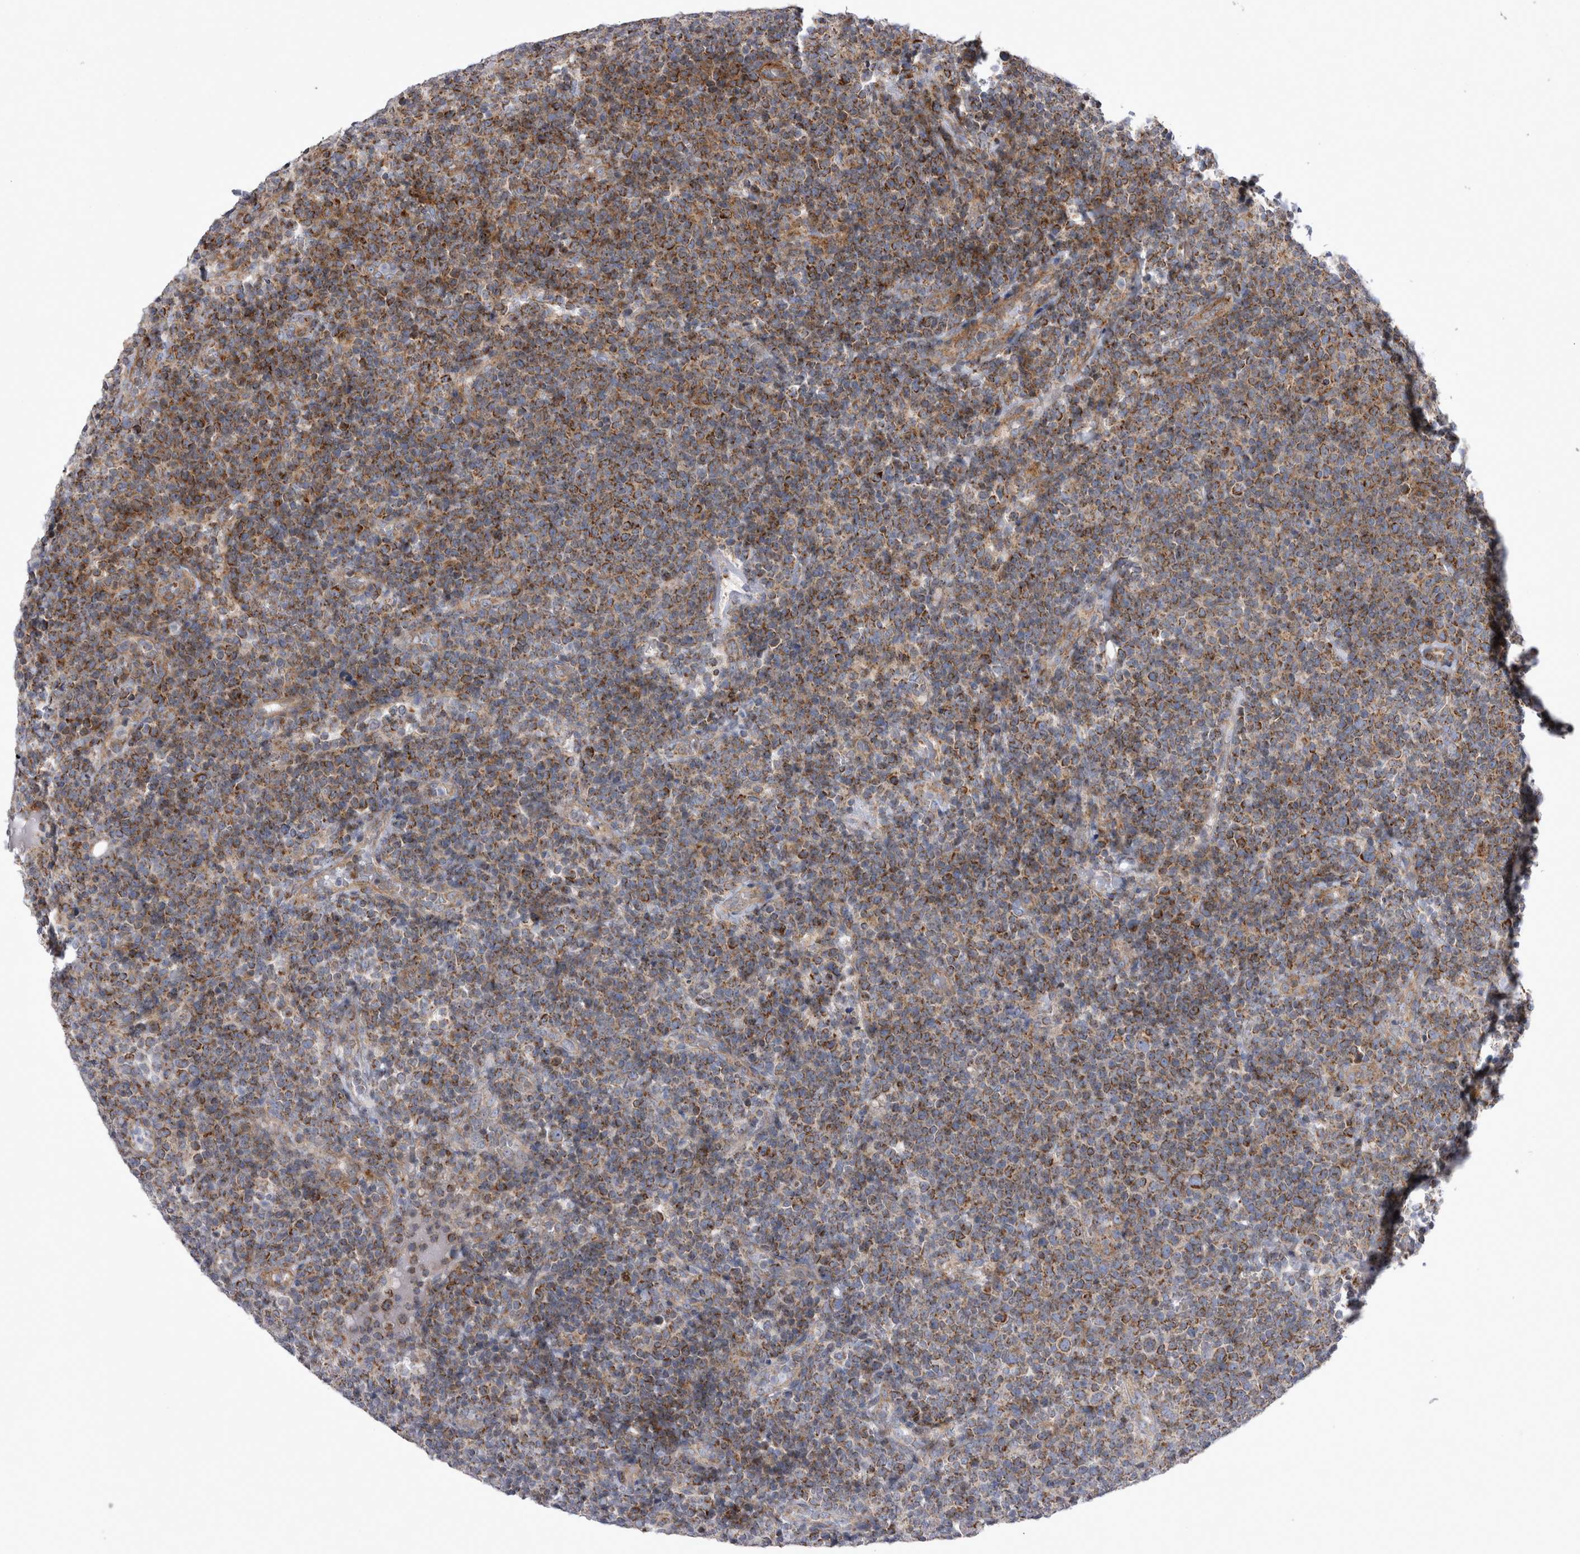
{"staining": {"intensity": "moderate", "quantity": ">75%", "location": "cytoplasmic/membranous"}, "tissue": "lymphoma", "cell_type": "Tumor cells", "image_type": "cancer", "snomed": [{"axis": "morphology", "description": "Malignant lymphoma, non-Hodgkin's type, High grade"}, {"axis": "topography", "description": "Lymph node"}], "caption": "This is a histology image of immunohistochemistry staining of lymphoma, which shows moderate expression in the cytoplasmic/membranous of tumor cells.", "gene": "TSPOAP1", "patient": {"sex": "male", "age": 61}}